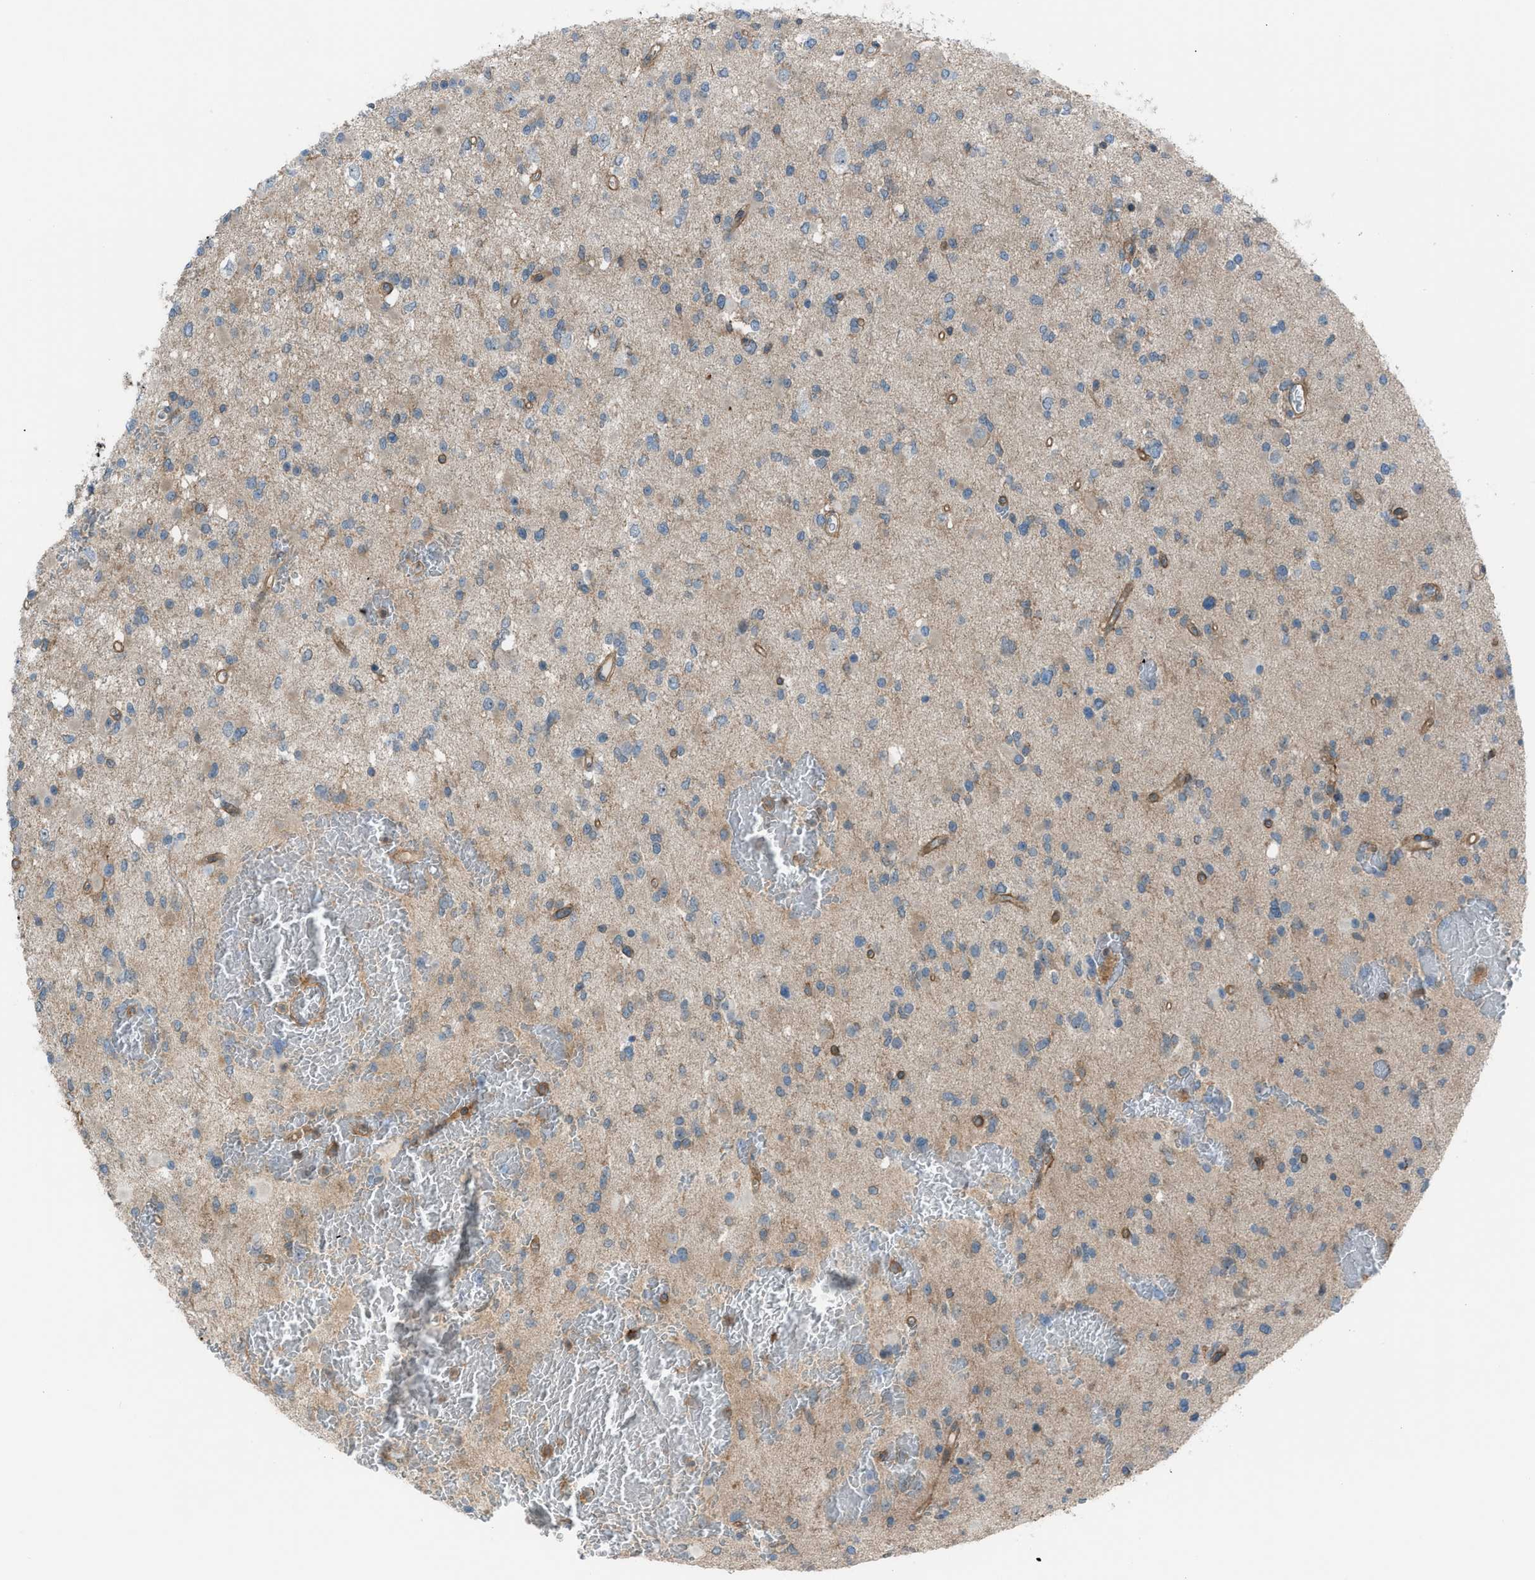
{"staining": {"intensity": "weak", "quantity": "25%-75%", "location": "cytoplasmic/membranous"}, "tissue": "glioma", "cell_type": "Tumor cells", "image_type": "cancer", "snomed": [{"axis": "morphology", "description": "Glioma, malignant, Low grade"}, {"axis": "topography", "description": "Brain"}], "caption": "The photomicrograph displays staining of glioma, revealing weak cytoplasmic/membranous protein positivity (brown color) within tumor cells.", "gene": "DYRK1A", "patient": {"sex": "female", "age": 22}}